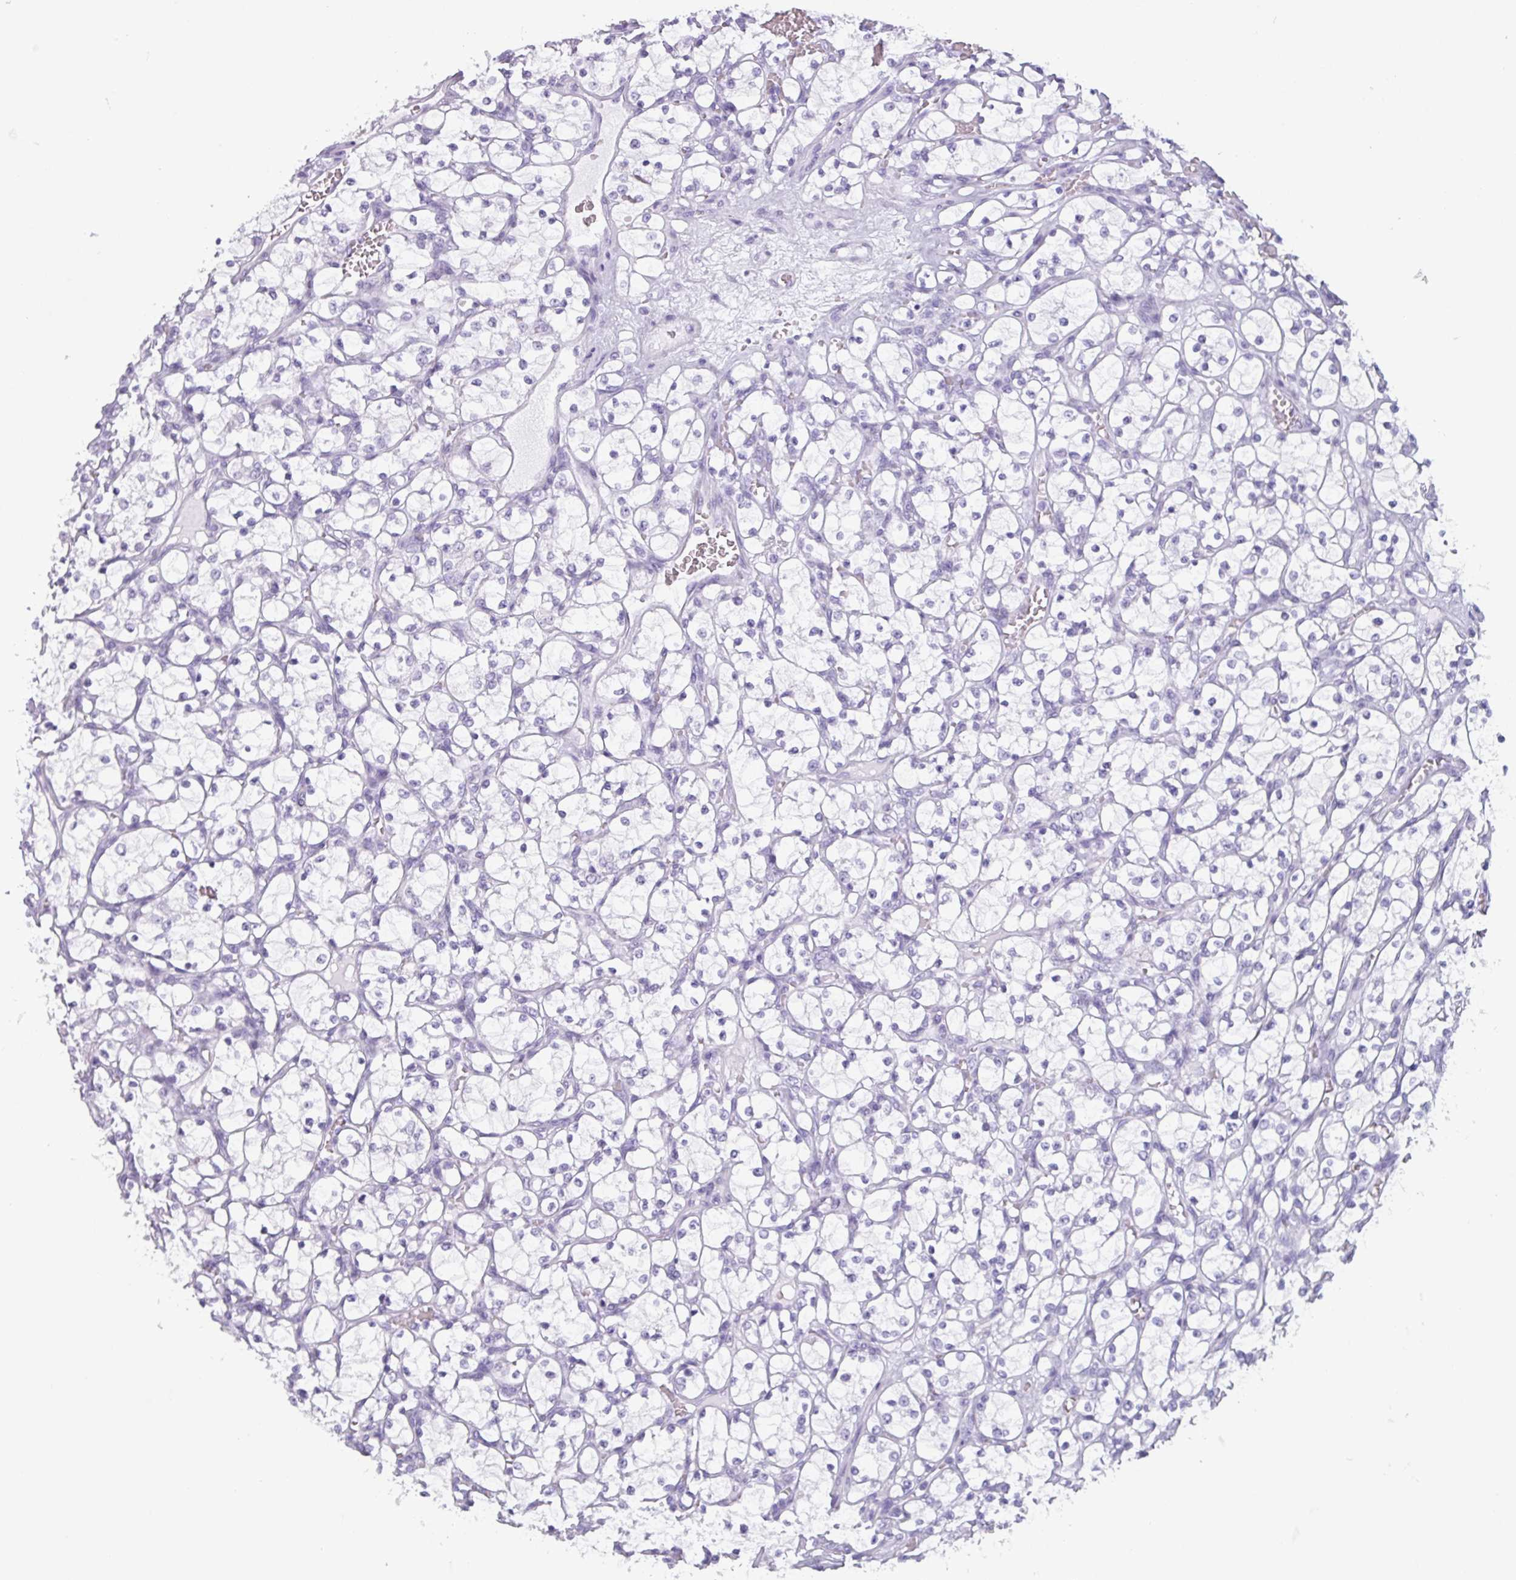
{"staining": {"intensity": "negative", "quantity": "none", "location": "none"}, "tissue": "renal cancer", "cell_type": "Tumor cells", "image_type": "cancer", "snomed": [{"axis": "morphology", "description": "Adenocarcinoma, NOS"}, {"axis": "topography", "description": "Kidney"}], "caption": "An immunohistochemistry (IHC) photomicrograph of renal cancer (adenocarcinoma) is shown. There is no staining in tumor cells of renal cancer (adenocarcinoma).", "gene": "CAMK1", "patient": {"sex": "female", "age": 69}}